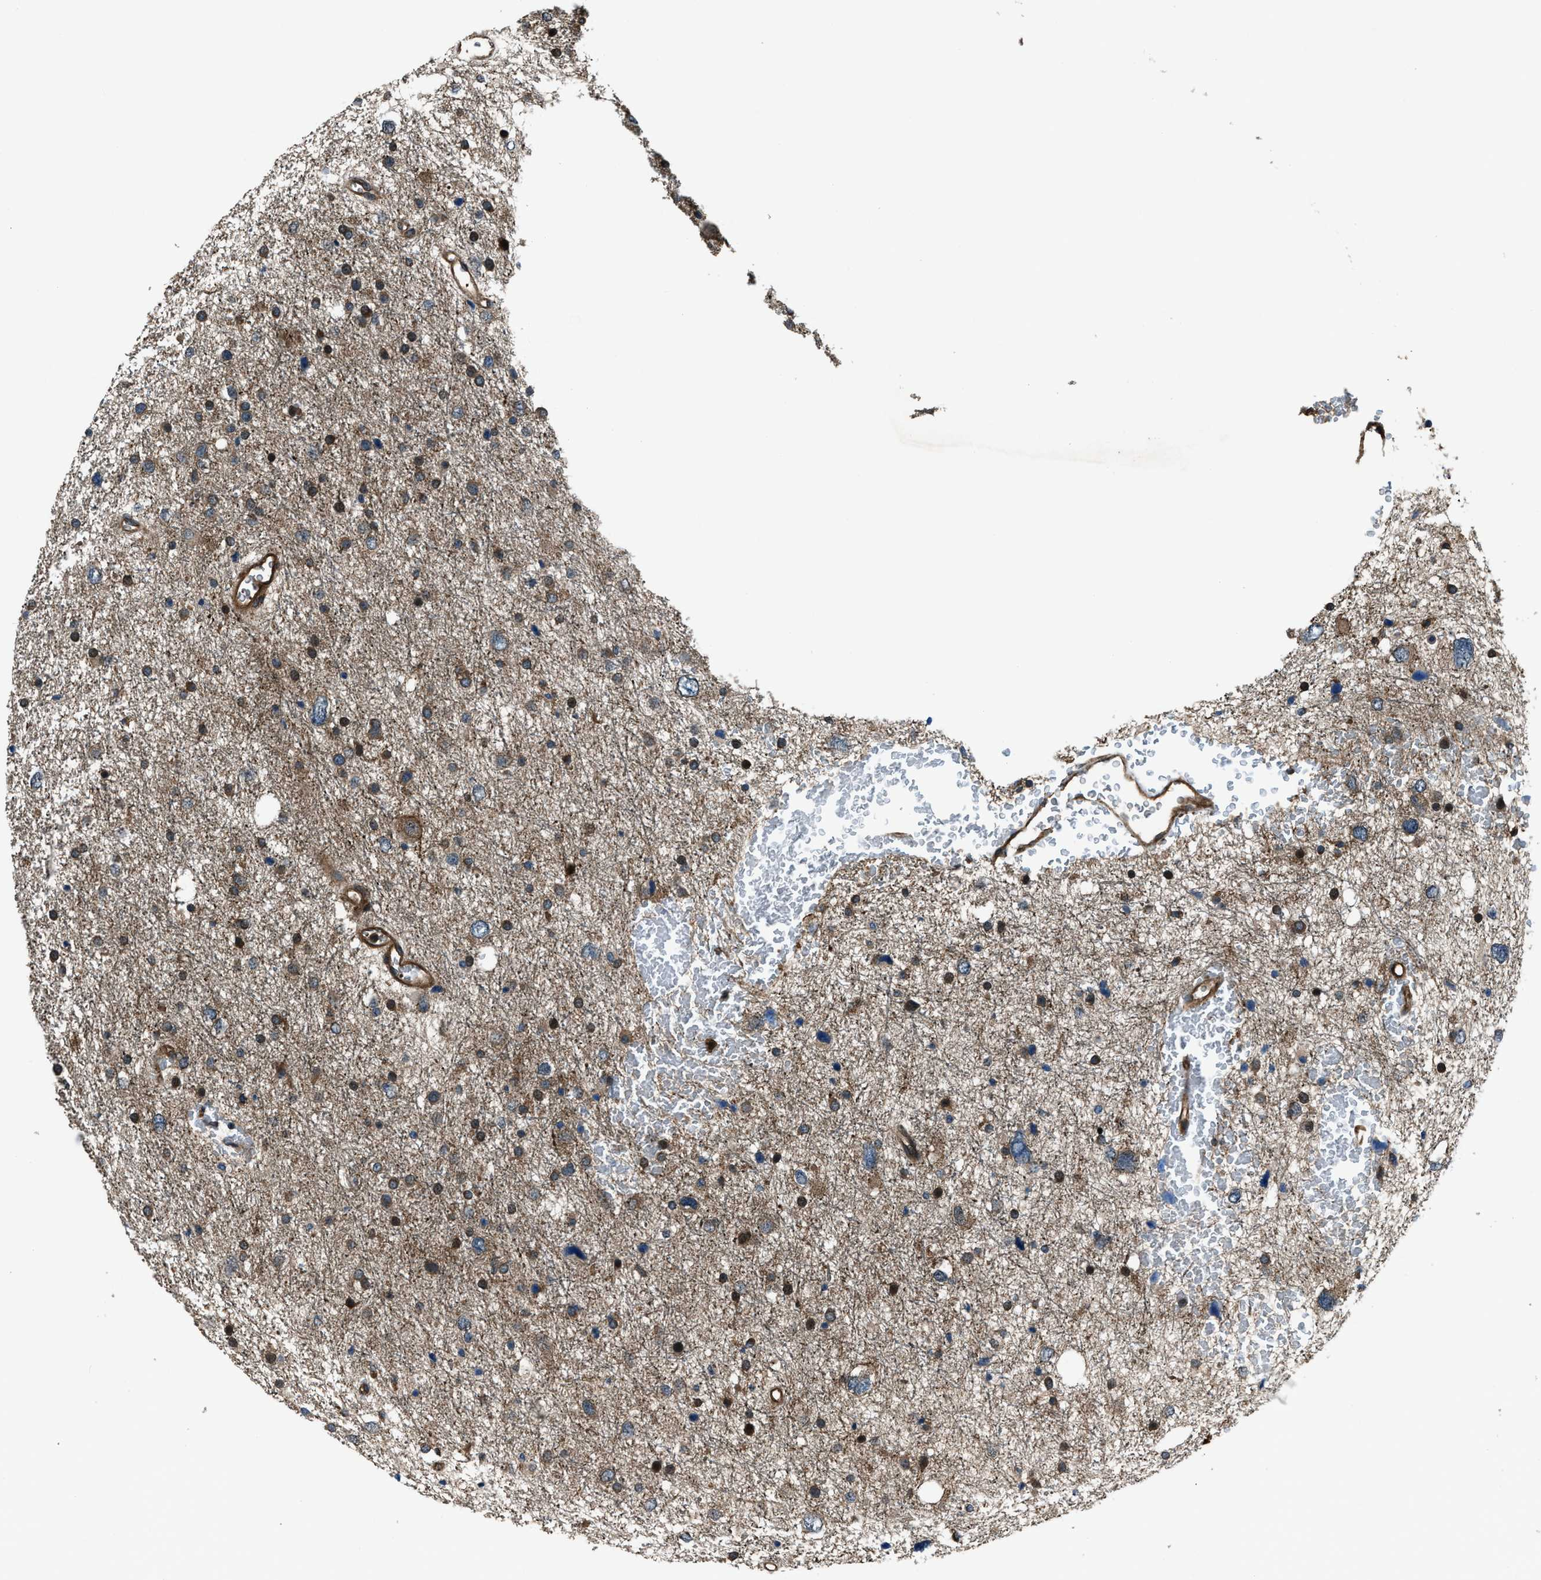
{"staining": {"intensity": "moderate", "quantity": ">75%", "location": "cytoplasmic/membranous"}, "tissue": "glioma", "cell_type": "Tumor cells", "image_type": "cancer", "snomed": [{"axis": "morphology", "description": "Glioma, malignant, Low grade"}, {"axis": "topography", "description": "Brain"}], "caption": "A brown stain labels moderate cytoplasmic/membranous expression of a protein in human malignant glioma (low-grade) tumor cells.", "gene": "SNX30", "patient": {"sex": "female", "age": 37}}